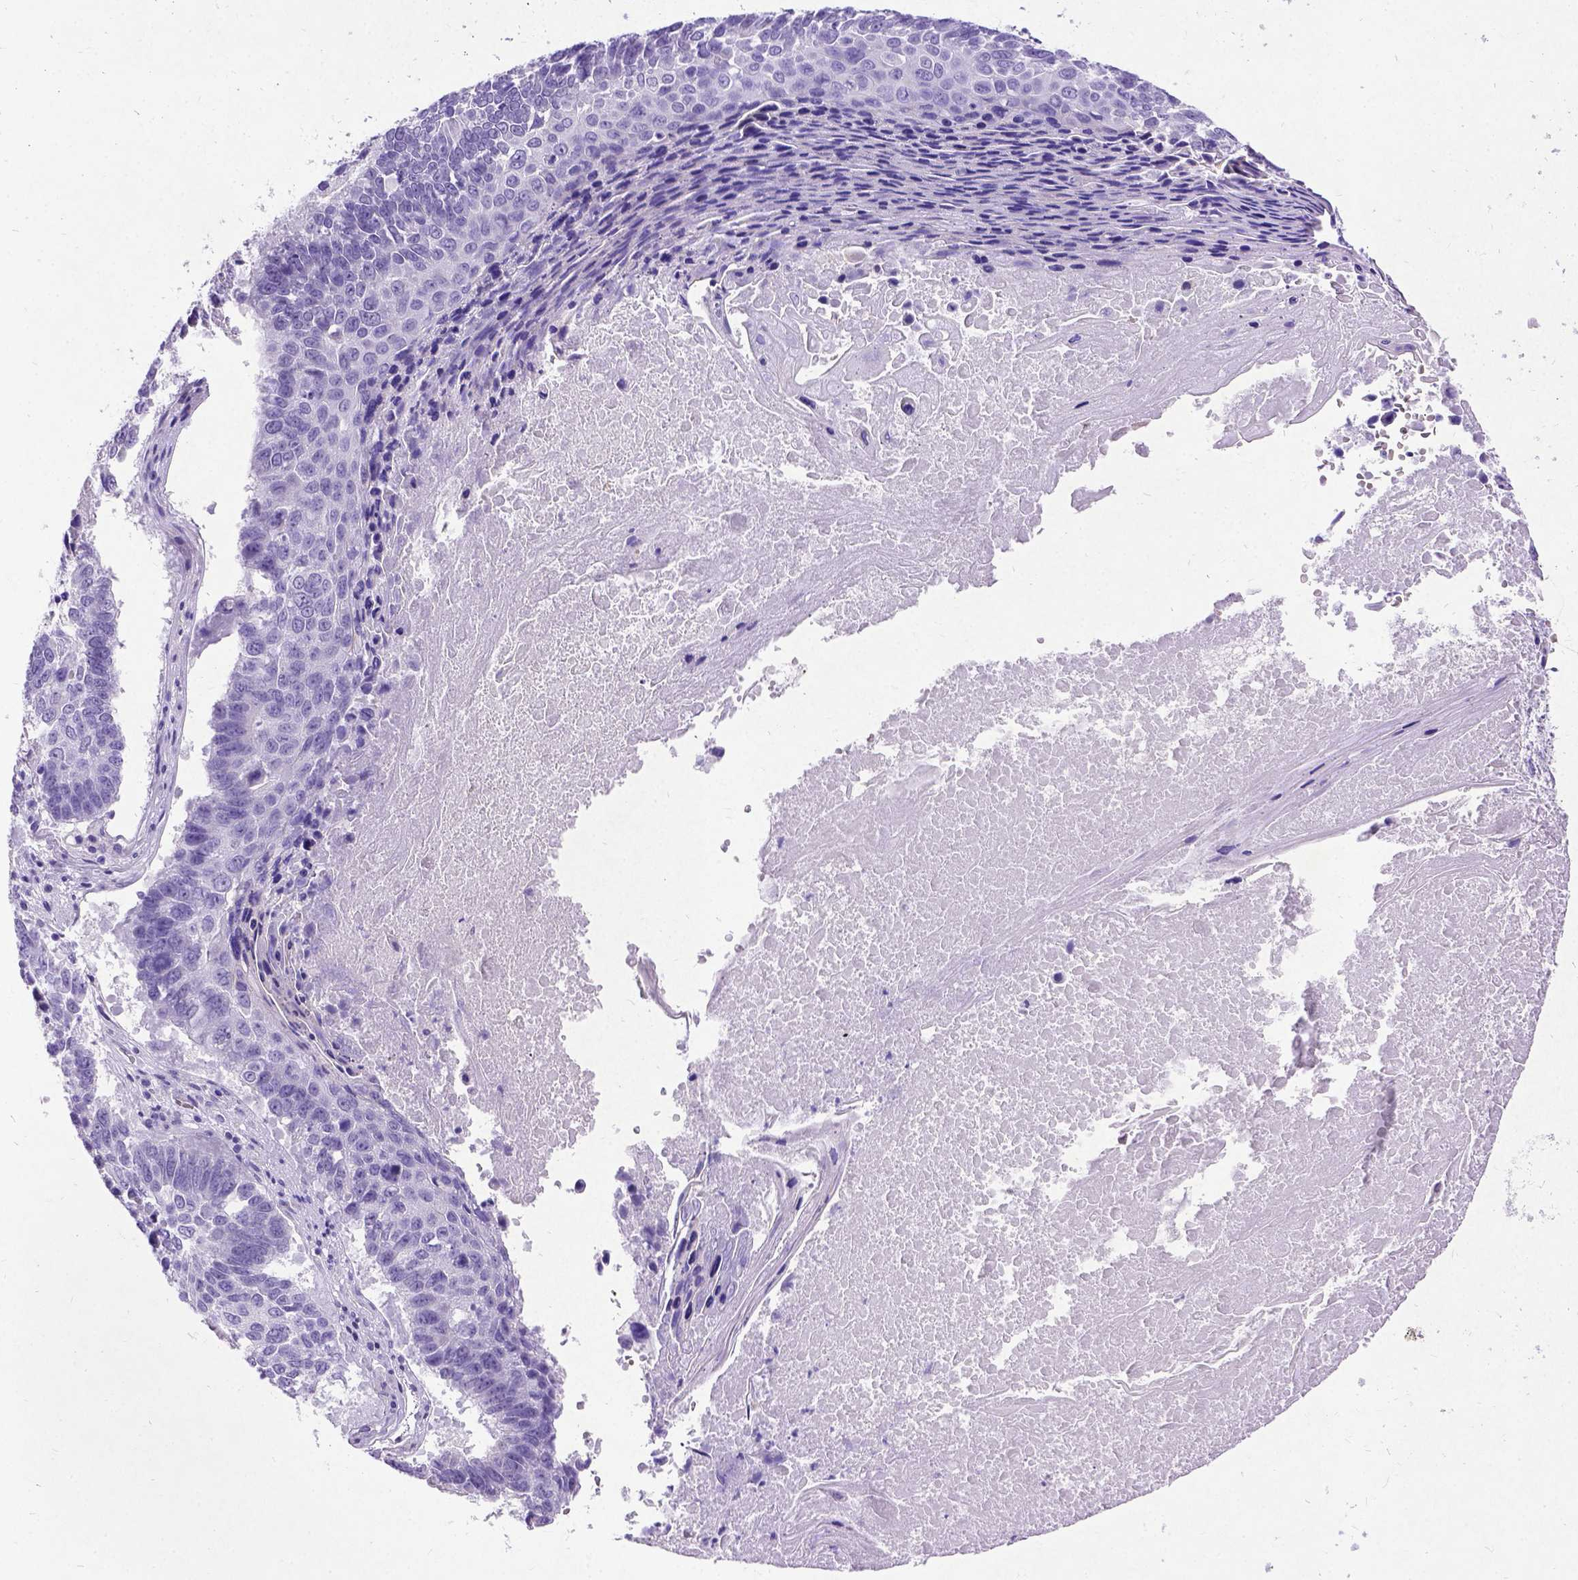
{"staining": {"intensity": "negative", "quantity": "none", "location": "none"}, "tissue": "lung cancer", "cell_type": "Tumor cells", "image_type": "cancer", "snomed": [{"axis": "morphology", "description": "Squamous cell carcinoma, NOS"}, {"axis": "topography", "description": "Lung"}], "caption": "Immunohistochemistry (IHC) of human lung cancer shows no expression in tumor cells. The staining was performed using DAB to visualize the protein expression in brown, while the nuclei were stained in blue with hematoxylin (Magnification: 20x).", "gene": "NEUROD4", "patient": {"sex": "male", "age": 73}}